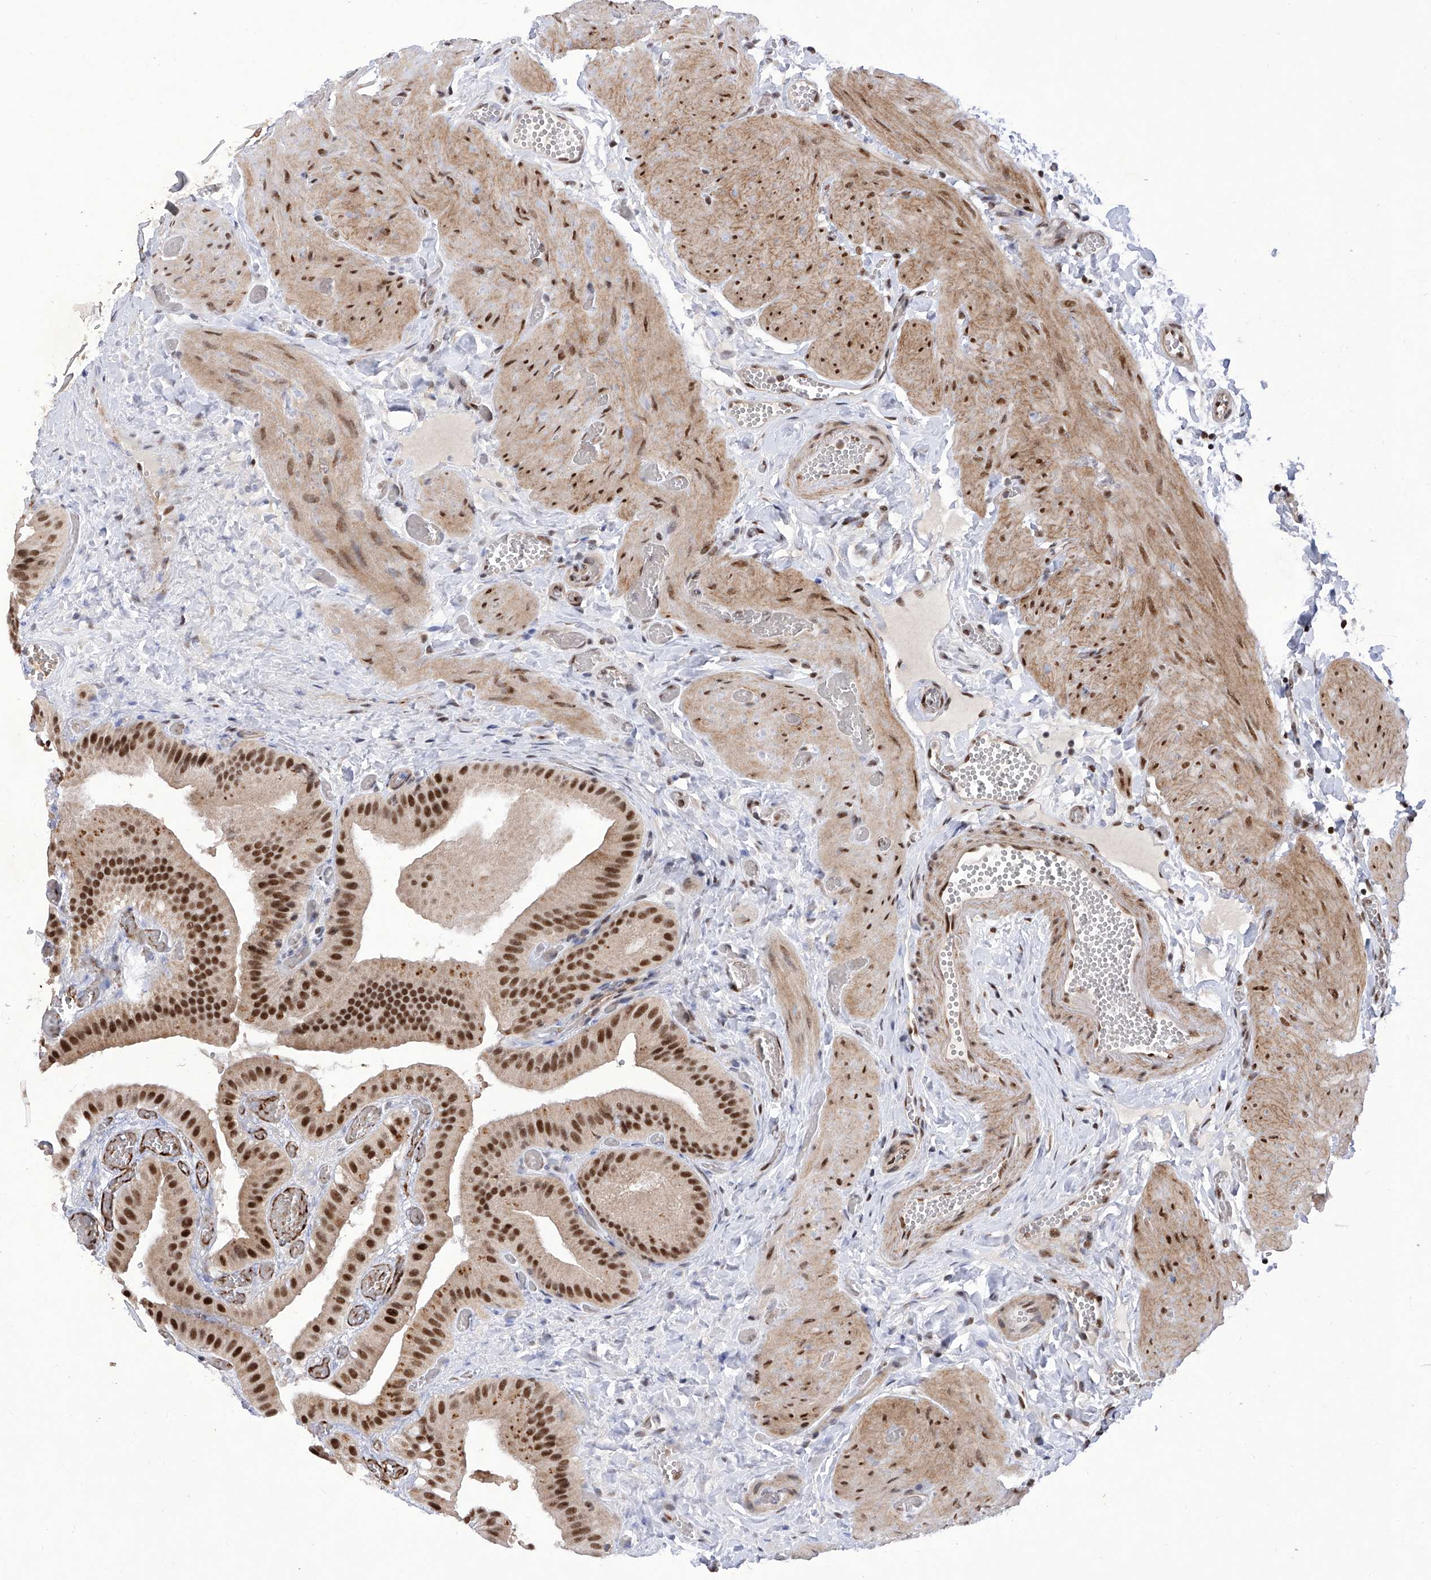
{"staining": {"intensity": "strong", "quantity": ">75%", "location": "nuclear"}, "tissue": "gallbladder", "cell_type": "Glandular cells", "image_type": "normal", "snomed": [{"axis": "morphology", "description": "Normal tissue, NOS"}, {"axis": "topography", "description": "Gallbladder"}], "caption": "Protein expression analysis of unremarkable gallbladder shows strong nuclear staining in approximately >75% of glandular cells.", "gene": "RAD54L", "patient": {"sex": "female", "age": 64}}